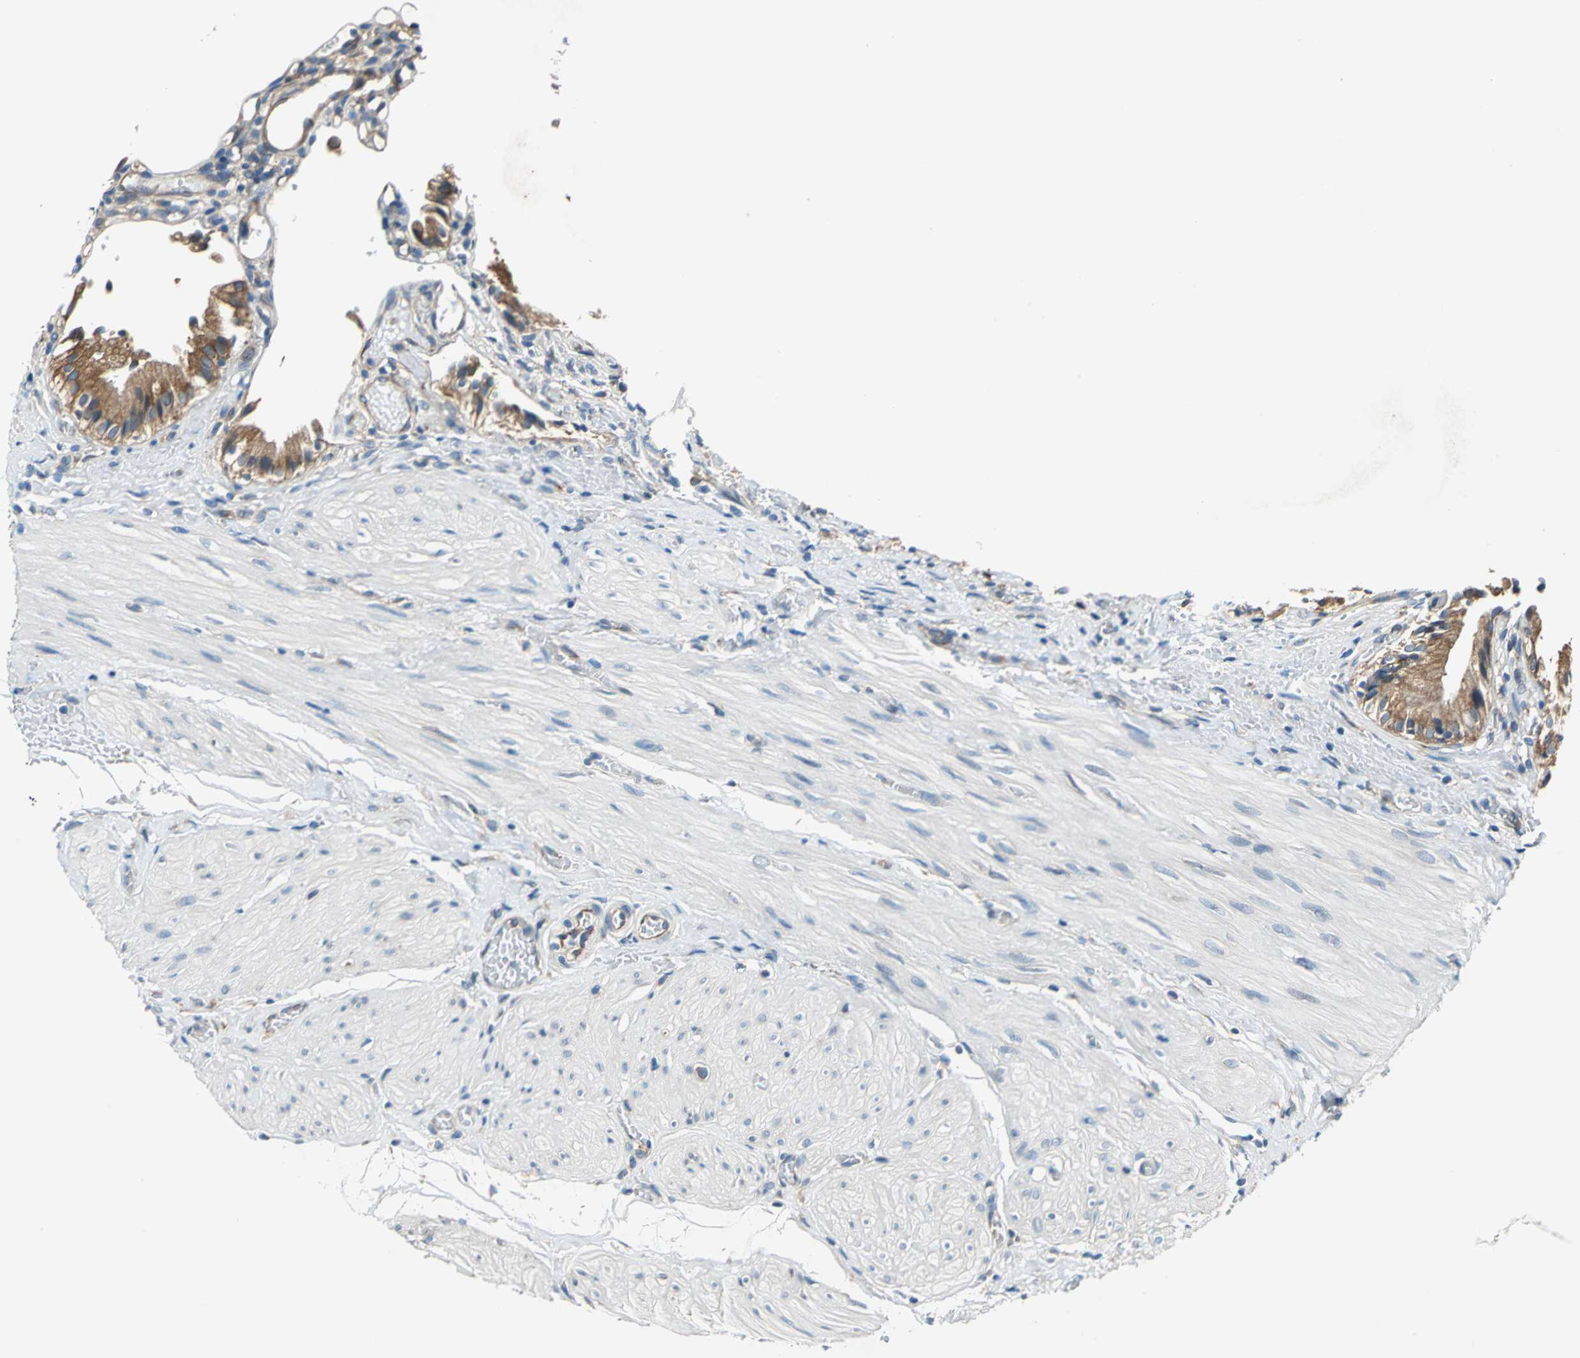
{"staining": {"intensity": "strong", "quantity": ">75%", "location": "cytoplasmic/membranous"}, "tissue": "gallbladder", "cell_type": "Glandular cells", "image_type": "normal", "snomed": [{"axis": "morphology", "description": "Normal tissue, NOS"}, {"axis": "topography", "description": "Gallbladder"}], "caption": "Brown immunohistochemical staining in normal human gallbladder exhibits strong cytoplasmic/membranous expression in approximately >75% of glandular cells. Using DAB (3,3'-diaminobenzidine) (brown) and hematoxylin (blue) stains, captured at high magnification using brightfield microscopy.", "gene": "TRIM25", "patient": {"sex": "male", "age": 65}}